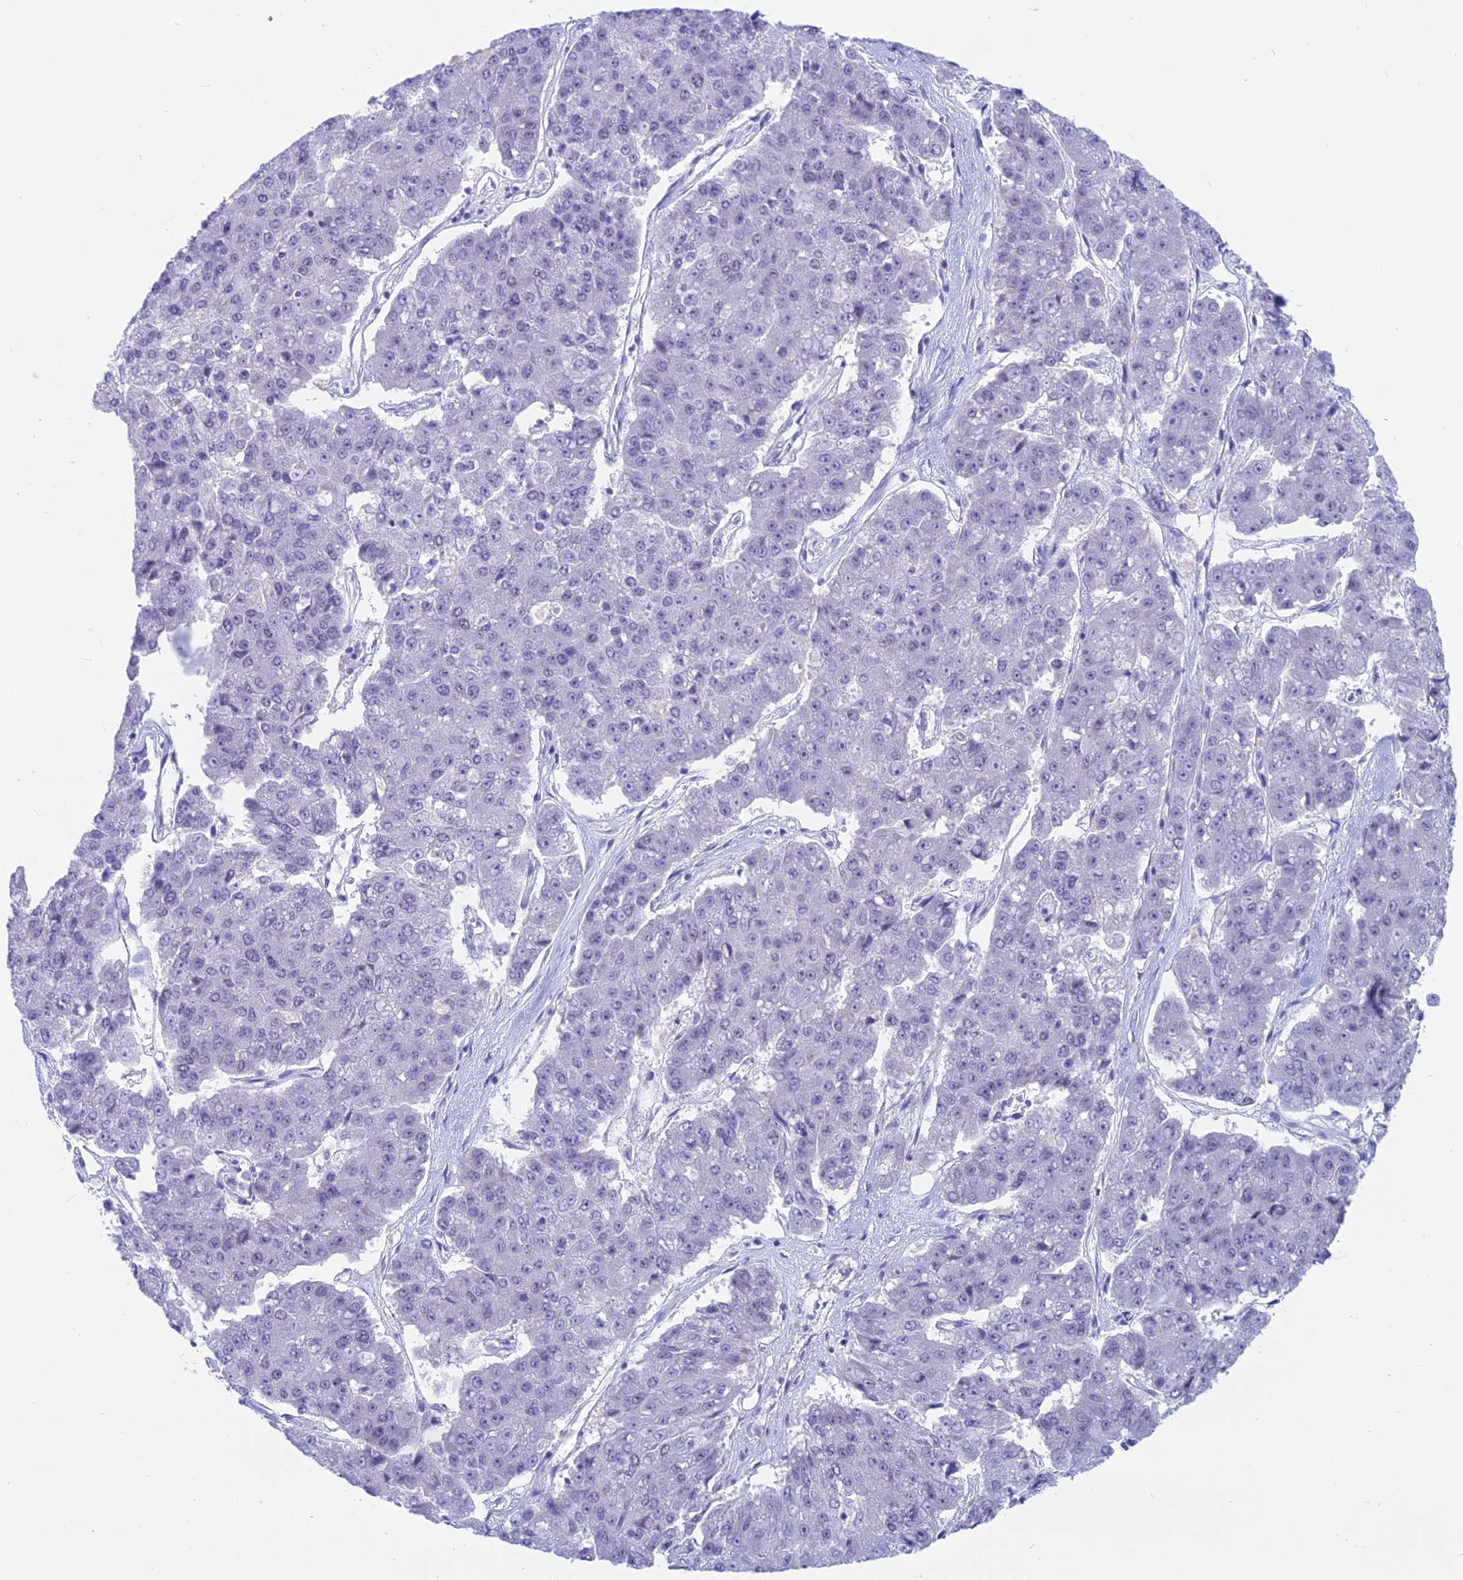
{"staining": {"intensity": "negative", "quantity": "none", "location": "none"}, "tissue": "pancreatic cancer", "cell_type": "Tumor cells", "image_type": "cancer", "snomed": [{"axis": "morphology", "description": "Adenocarcinoma, NOS"}, {"axis": "topography", "description": "Pancreas"}], "caption": "Immunohistochemistry (IHC) histopathology image of neoplastic tissue: pancreatic cancer (adenocarcinoma) stained with DAB (3,3'-diaminobenzidine) shows no significant protein positivity in tumor cells.", "gene": "SNTN", "patient": {"sex": "male", "age": 50}}